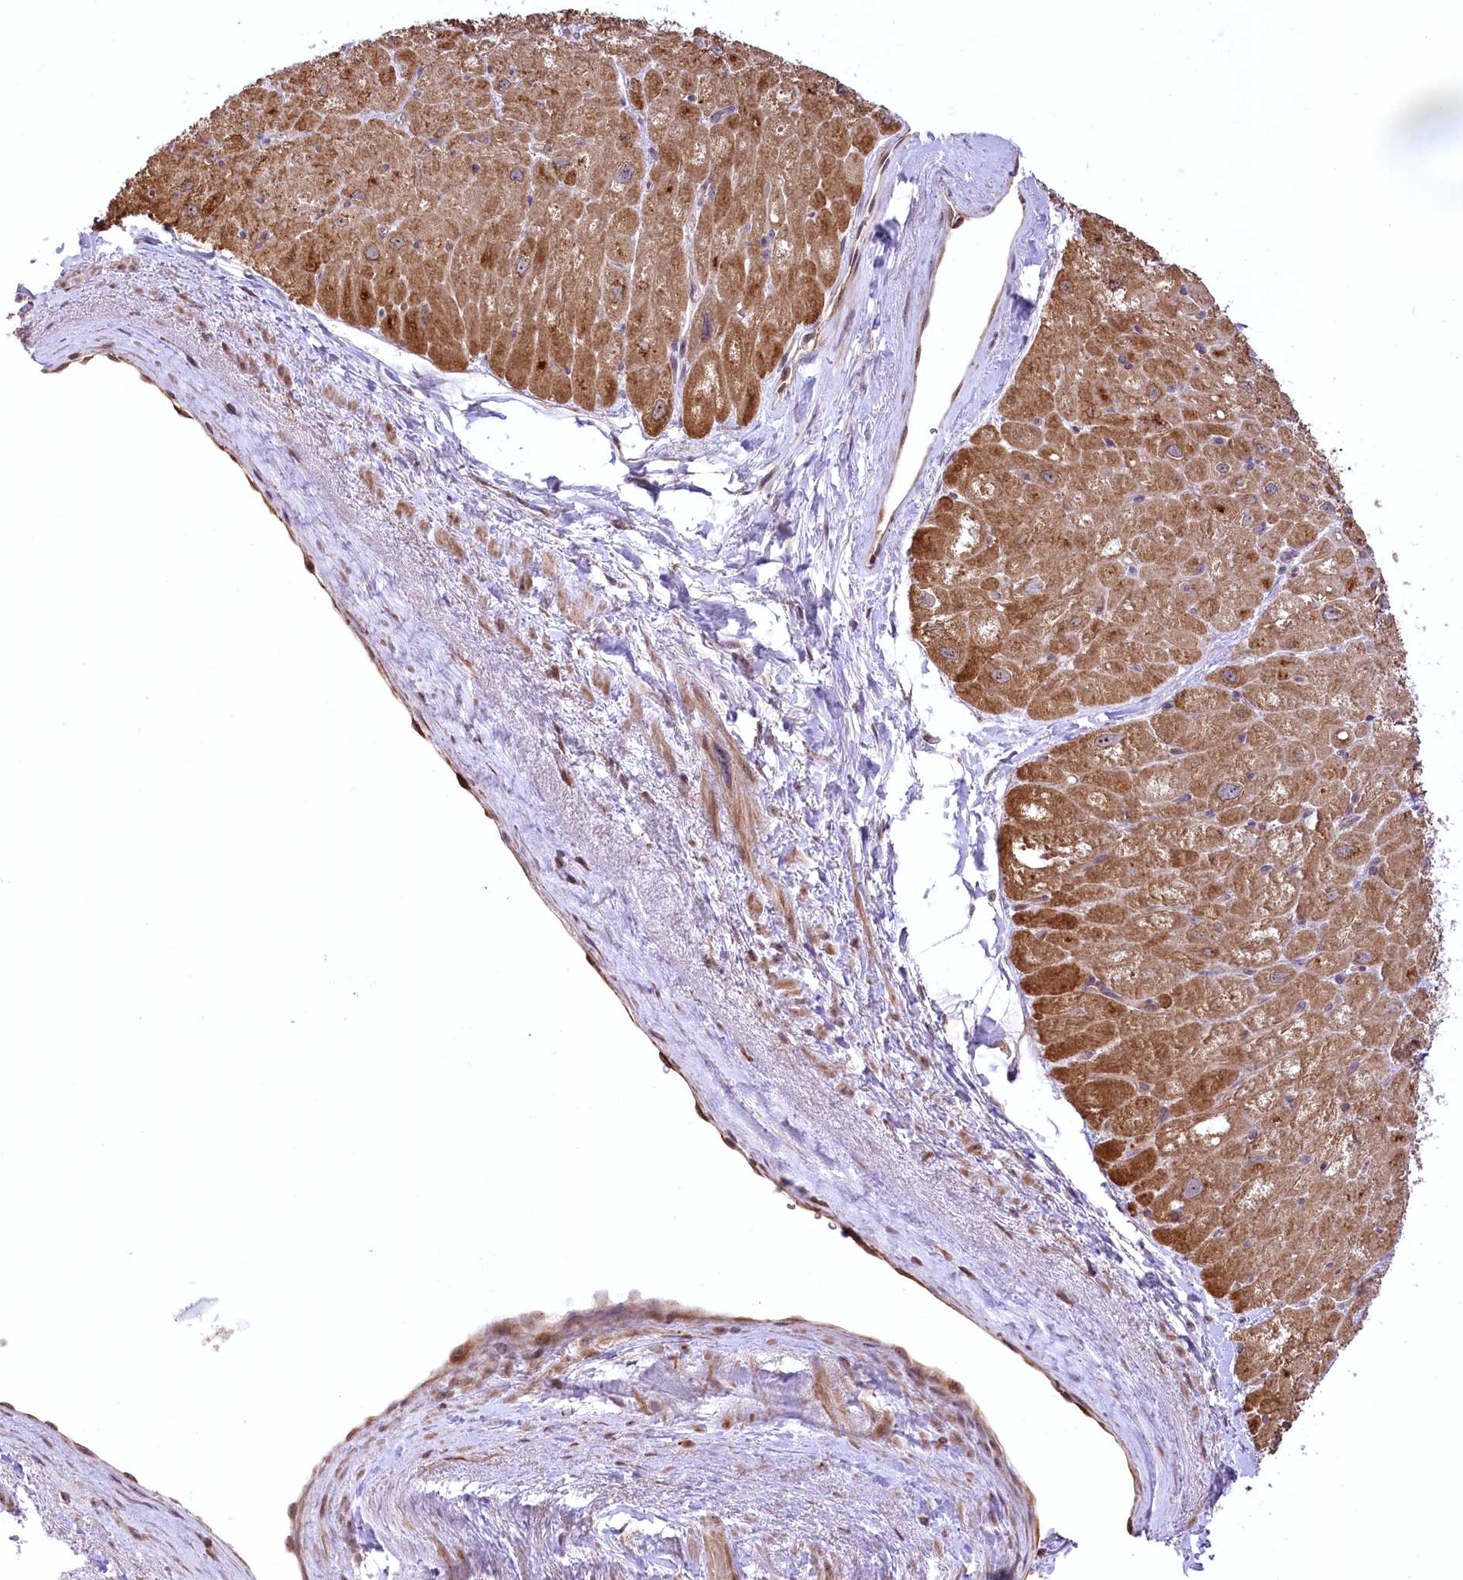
{"staining": {"intensity": "weak", "quantity": ">75%", "location": "cytoplasmic/membranous"}, "tissue": "heart muscle", "cell_type": "Cardiomyocytes", "image_type": "normal", "snomed": [{"axis": "morphology", "description": "Normal tissue, NOS"}, {"axis": "topography", "description": "Heart"}], "caption": "Protein staining exhibits weak cytoplasmic/membranous positivity in about >75% of cardiomyocytes in normal heart muscle. (DAB IHC with brightfield microscopy, high magnification).", "gene": "SERGEF", "patient": {"sex": "male", "age": 50}}